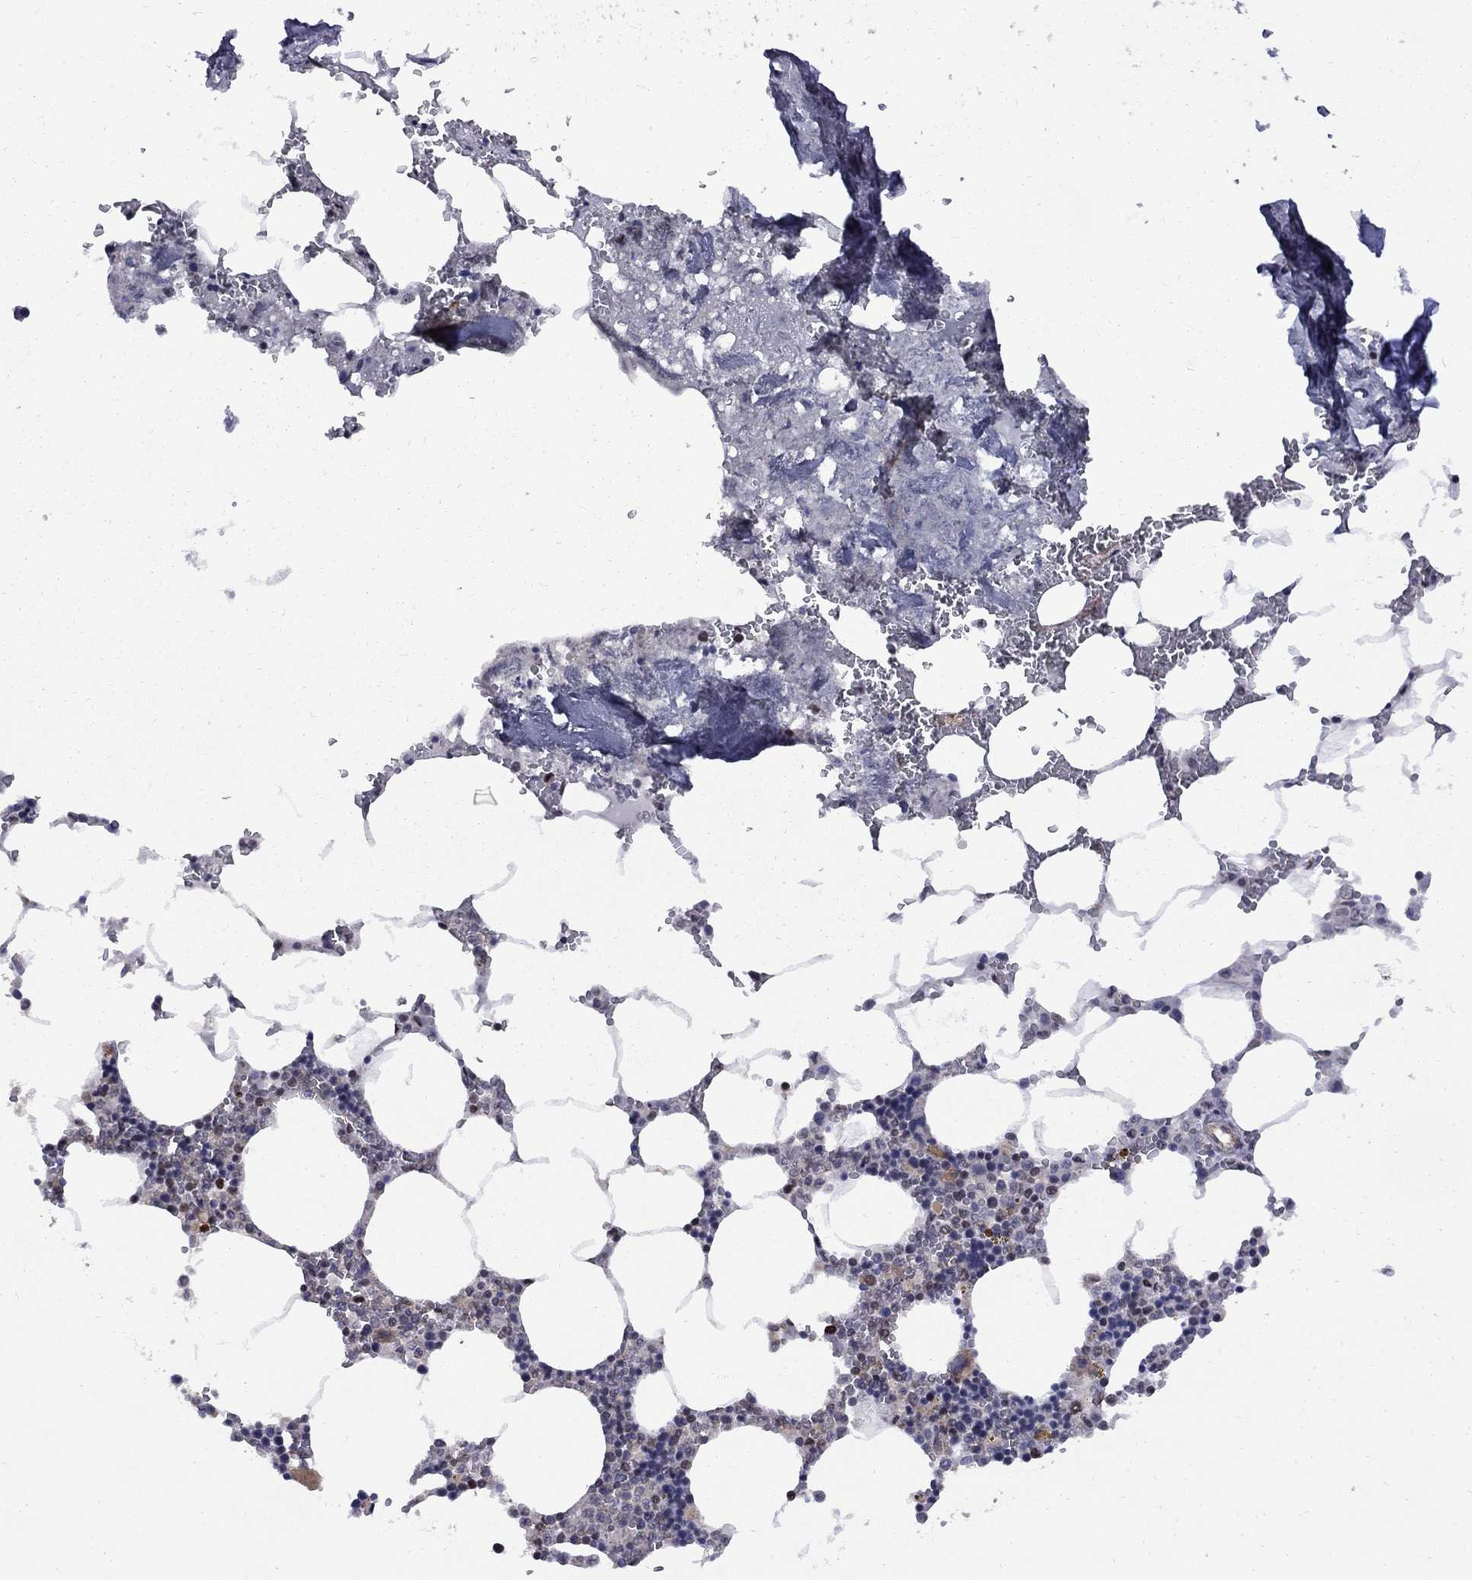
{"staining": {"intensity": "moderate", "quantity": "<25%", "location": "nuclear"}, "tissue": "bone marrow", "cell_type": "Hematopoietic cells", "image_type": "normal", "snomed": [{"axis": "morphology", "description": "Normal tissue, NOS"}, {"axis": "topography", "description": "Bone marrow"}], "caption": "IHC (DAB) staining of normal bone marrow displays moderate nuclear protein positivity in about <25% of hematopoietic cells.", "gene": "BRF1", "patient": {"sex": "male", "age": 54}}